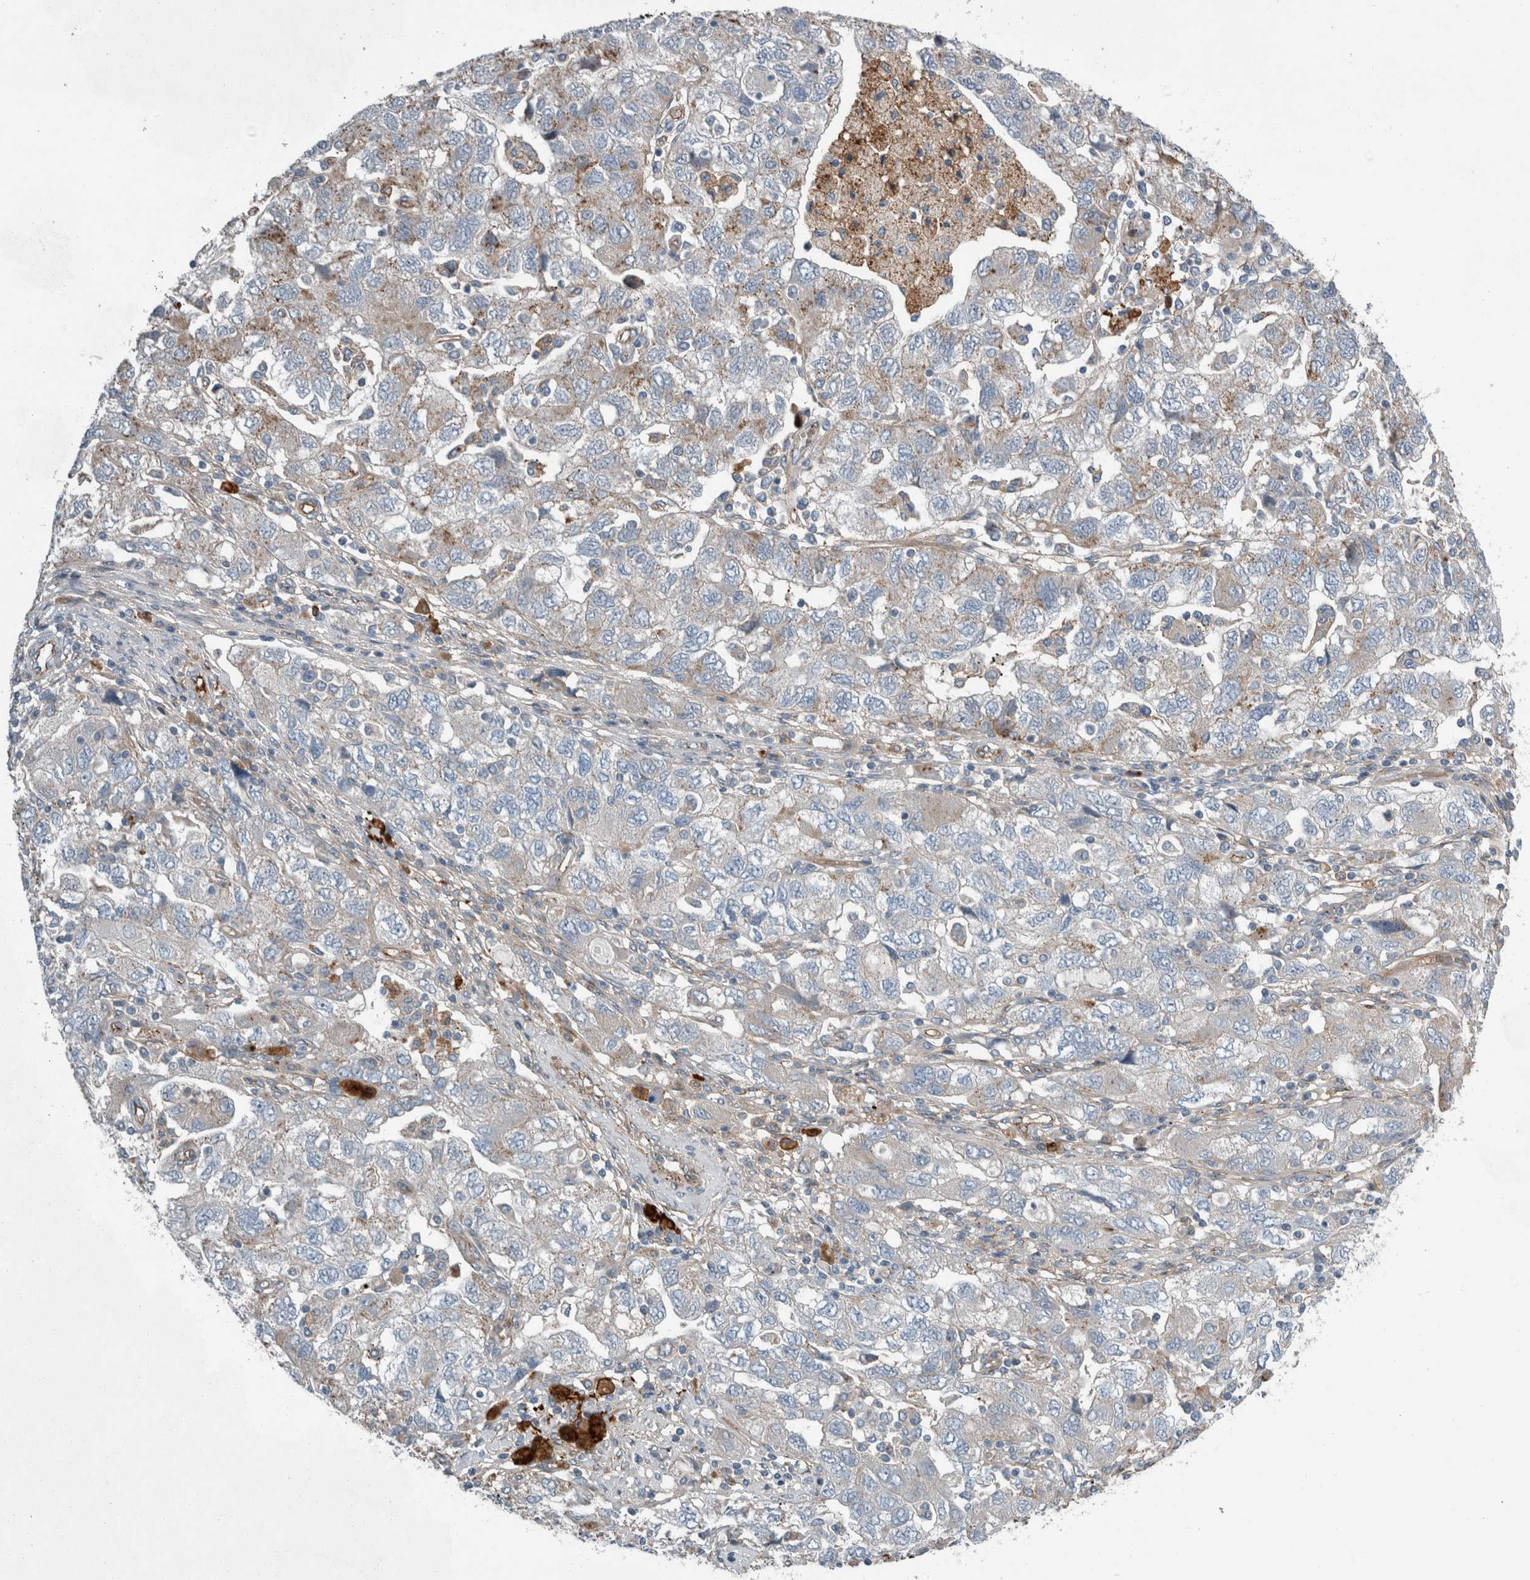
{"staining": {"intensity": "moderate", "quantity": "<25%", "location": "cytoplasmic/membranous"}, "tissue": "ovarian cancer", "cell_type": "Tumor cells", "image_type": "cancer", "snomed": [{"axis": "morphology", "description": "Carcinoma, NOS"}, {"axis": "morphology", "description": "Cystadenocarcinoma, serous, NOS"}, {"axis": "topography", "description": "Ovary"}], "caption": "Immunohistochemistry staining of carcinoma (ovarian), which reveals low levels of moderate cytoplasmic/membranous staining in approximately <25% of tumor cells indicating moderate cytoplasmic/membranous protein staining. The staining was performed using DAB (brown) for protein detection and nuclei were counterstained in hematoxylin (blue).", "gene": "GLT8D2", "patient": {"sex": "female", "age": 69}}